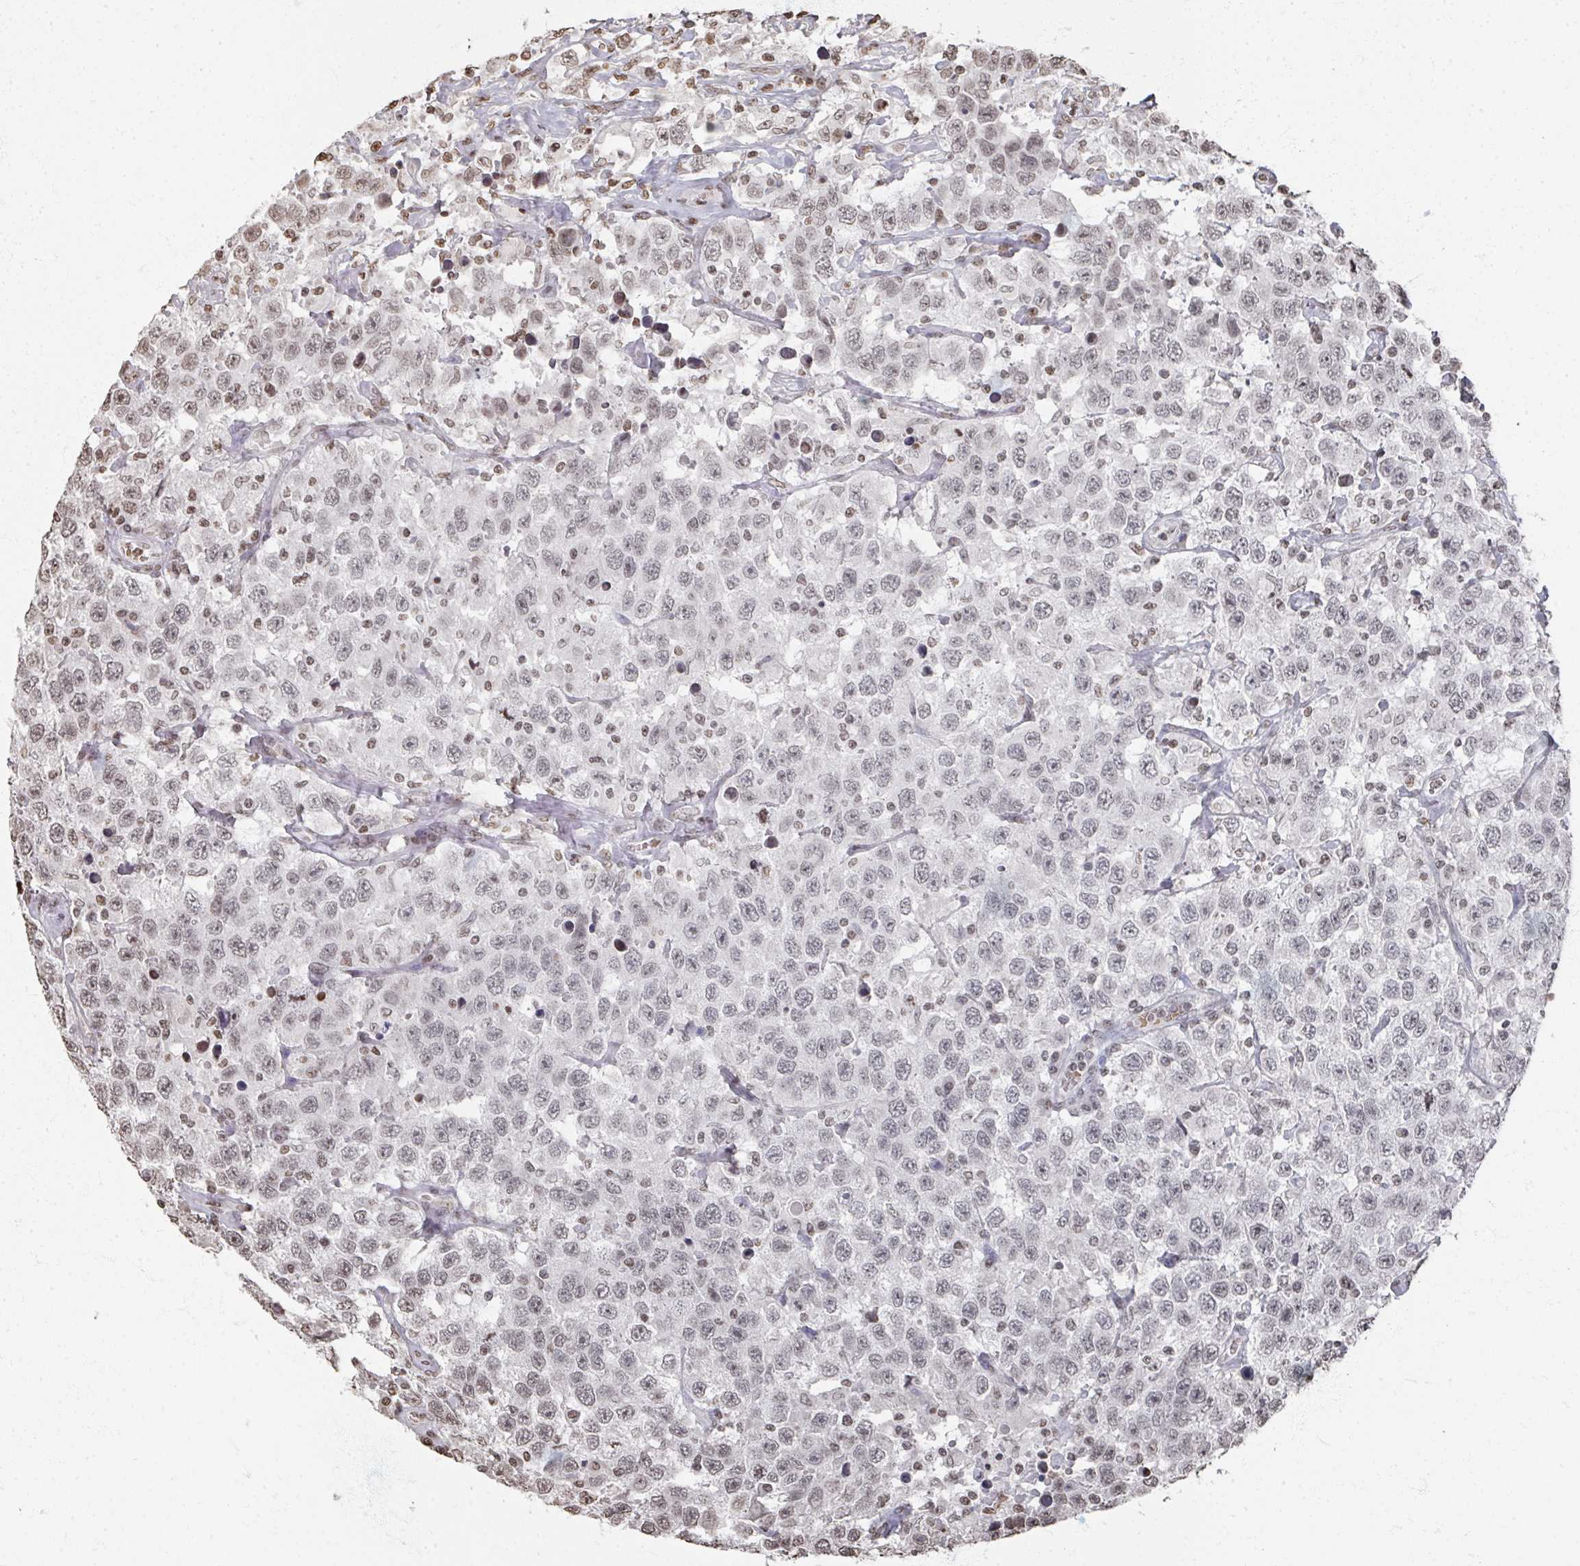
{"staining": {"intensity": "weak", "quantity": "<25%", "location": "nuclear"}, "tissue": "testis cancer", "cell_type": "Tumor cells", "image_type": "cancer", "snomed": [{"axis": "morphology", "description": "Seminoma, NOS"}, {"axis": "topography", "description": "Testis"}], "caption": "DAB (3,3'-diaminobenzidine) immunohistochemical staining of testis seminoma exhibits no significant staining in tumor cells. (Stains: DAB immunohistochemistry (IHC) with hematoxylin counter stain, Microscopy: brightfield microscopy at high magnification).", "gene": "DCUN1D5", "patient": {"sex": "male", "age": 41}}